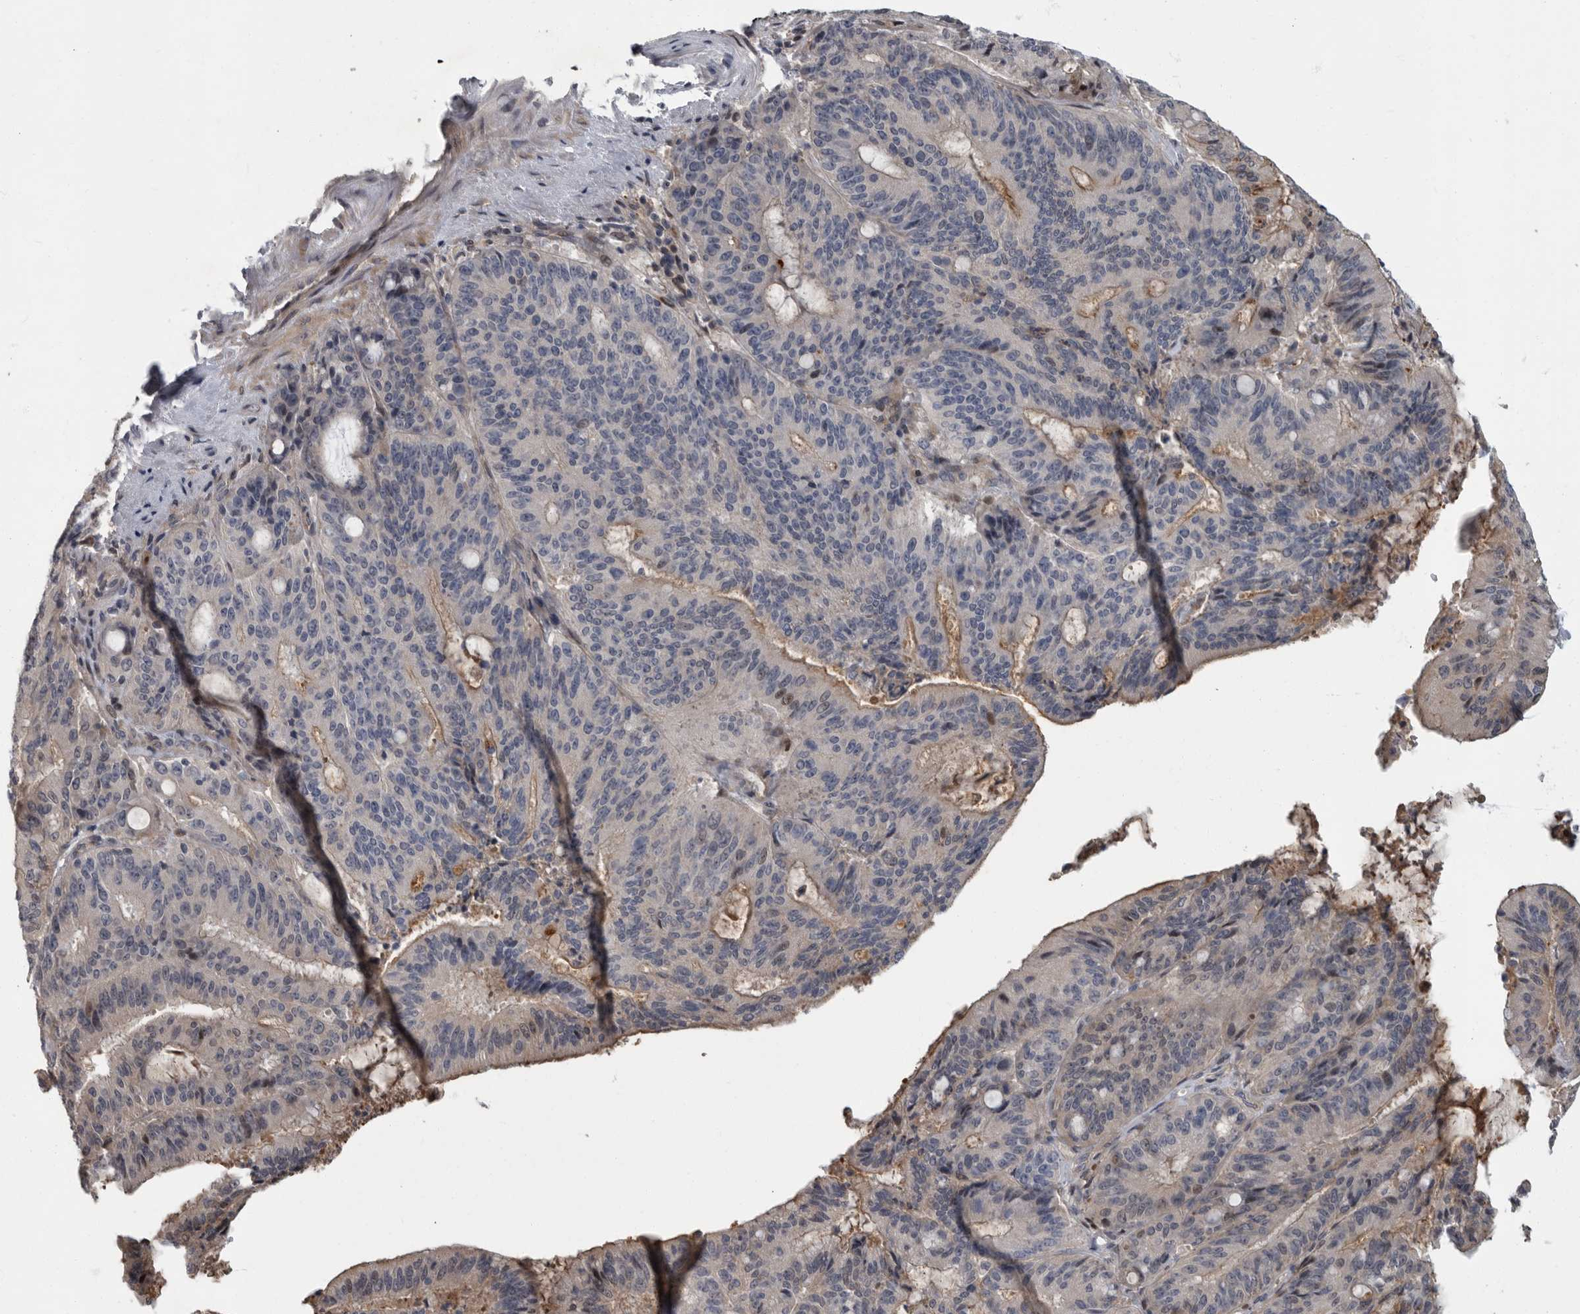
{"staining": {"intensity": "weak", "quantity": "<25%", "location": "cytoplasmic/membranous"}, "tissue": "liver cancer", "cell_type": "Tumor cells", "image_type": "cancer", "snomed": [{"axis": "morphology", "description": "Normal tissue, NOS"}, {"axis": "morphology", "description": "Cholangiocarcinoma"}, {"axis": "topography", "description": "Liver"}, {"axis": "topography", "description": "Peripheral nerve tissue"}], "caption": "Tumor cells are negative for protein expression in human liver cholangiocarcinoma.", "gene": "PDE7A", "patient": {"sex": "female", "age": 73}}